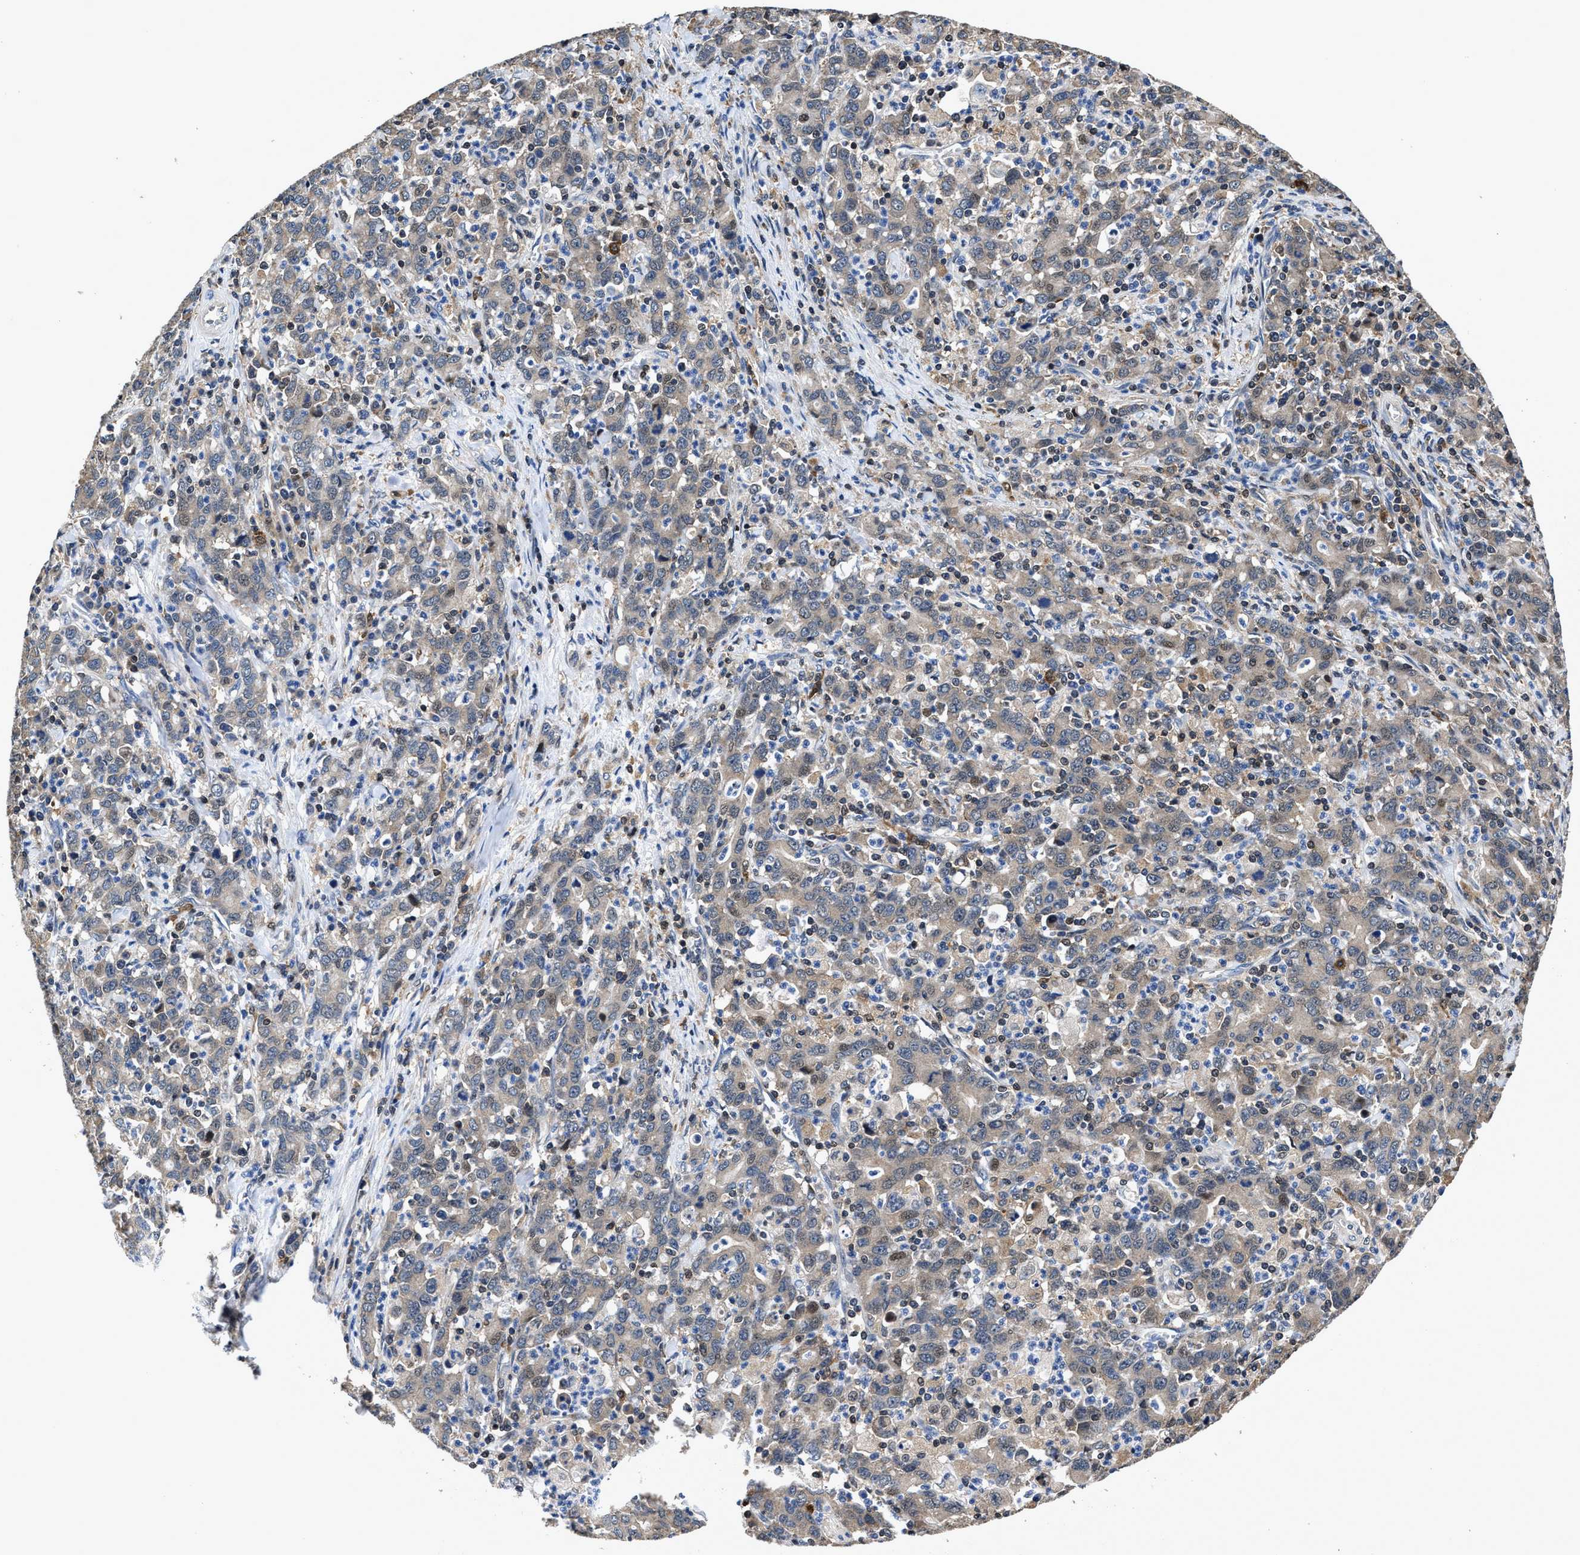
{"staining": {"intensity": "weak", "quantity": ">75%", "location": "cytoplasmic/membranous"}, "tissue": "stomach cancer", "cell_type": "Tumor cells", "image_type": "cancer", "snomed": [{"axis": "morphology", "description": "Adenocarcinoma, NOS"}, {"axis": "topography", "description": "Stomach, upper"}], "caption": "Tumor cells exhibit low levels of weak cytoplasmic/membranous expression in approximately >75% of cells in human stomach cancer (adenocarcinoma).", "gene": "RGS10", "patient": {"sex": "male", "age": 69}}